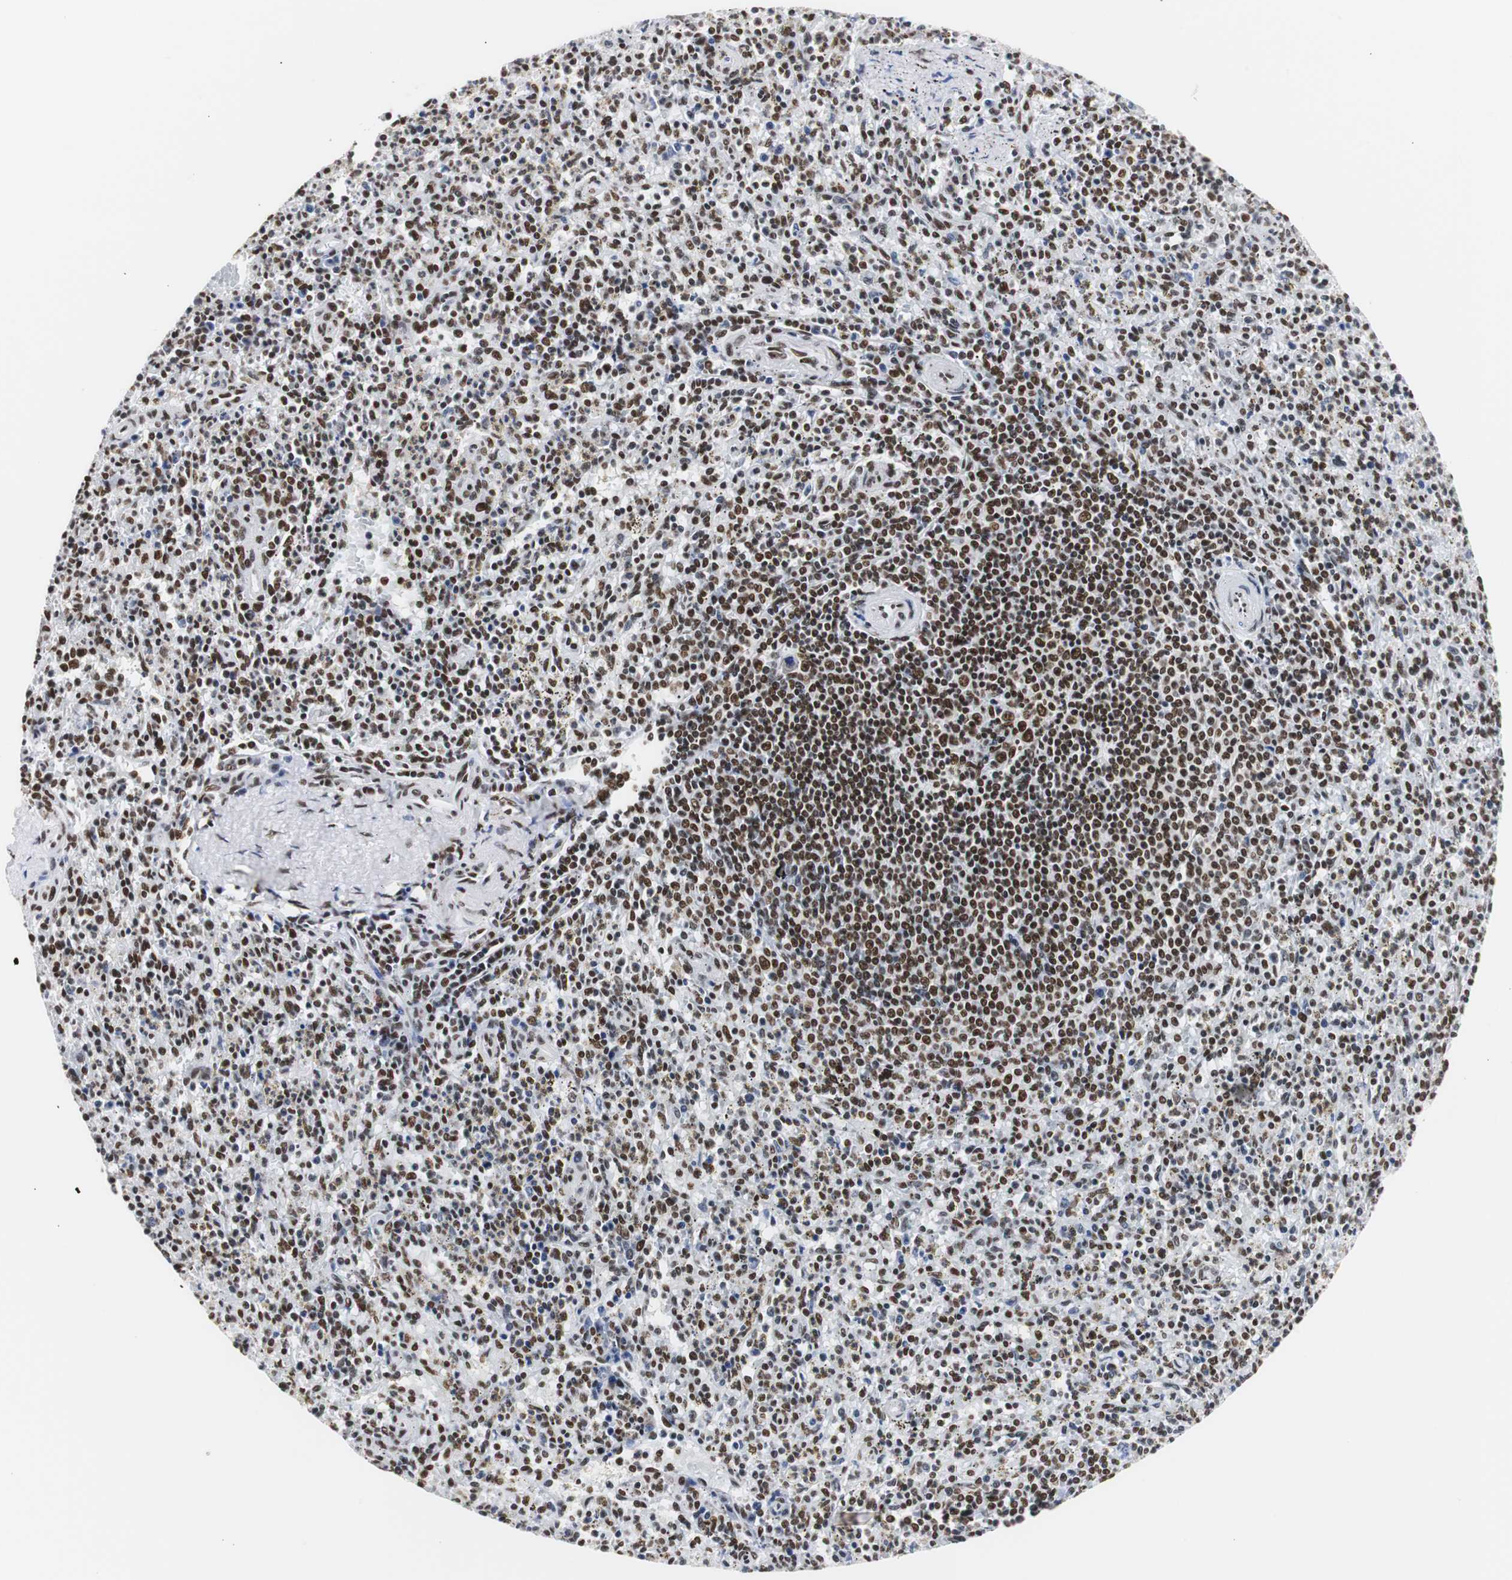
{"staining": {"intensity": "strong", "quantity": "25%-75%", "location": "nuclear"}, "tissue": "spleen", "cell_type": "Cells in red pulp", "image_type": "normal", "snomed": [{"axis": "morphology", "description": "Normal tissue, NOS"}, {"axis": "topography", "description": "Spleen"}], "caption": "Unremarkable spleen demonstrates strong nuclear positivity in approximately 25%-75% of cells in red pulp, visualized by immunohistochemistry.", "gene": "HNRNPH2", "patient": {"sex": "male", "age": 72}}